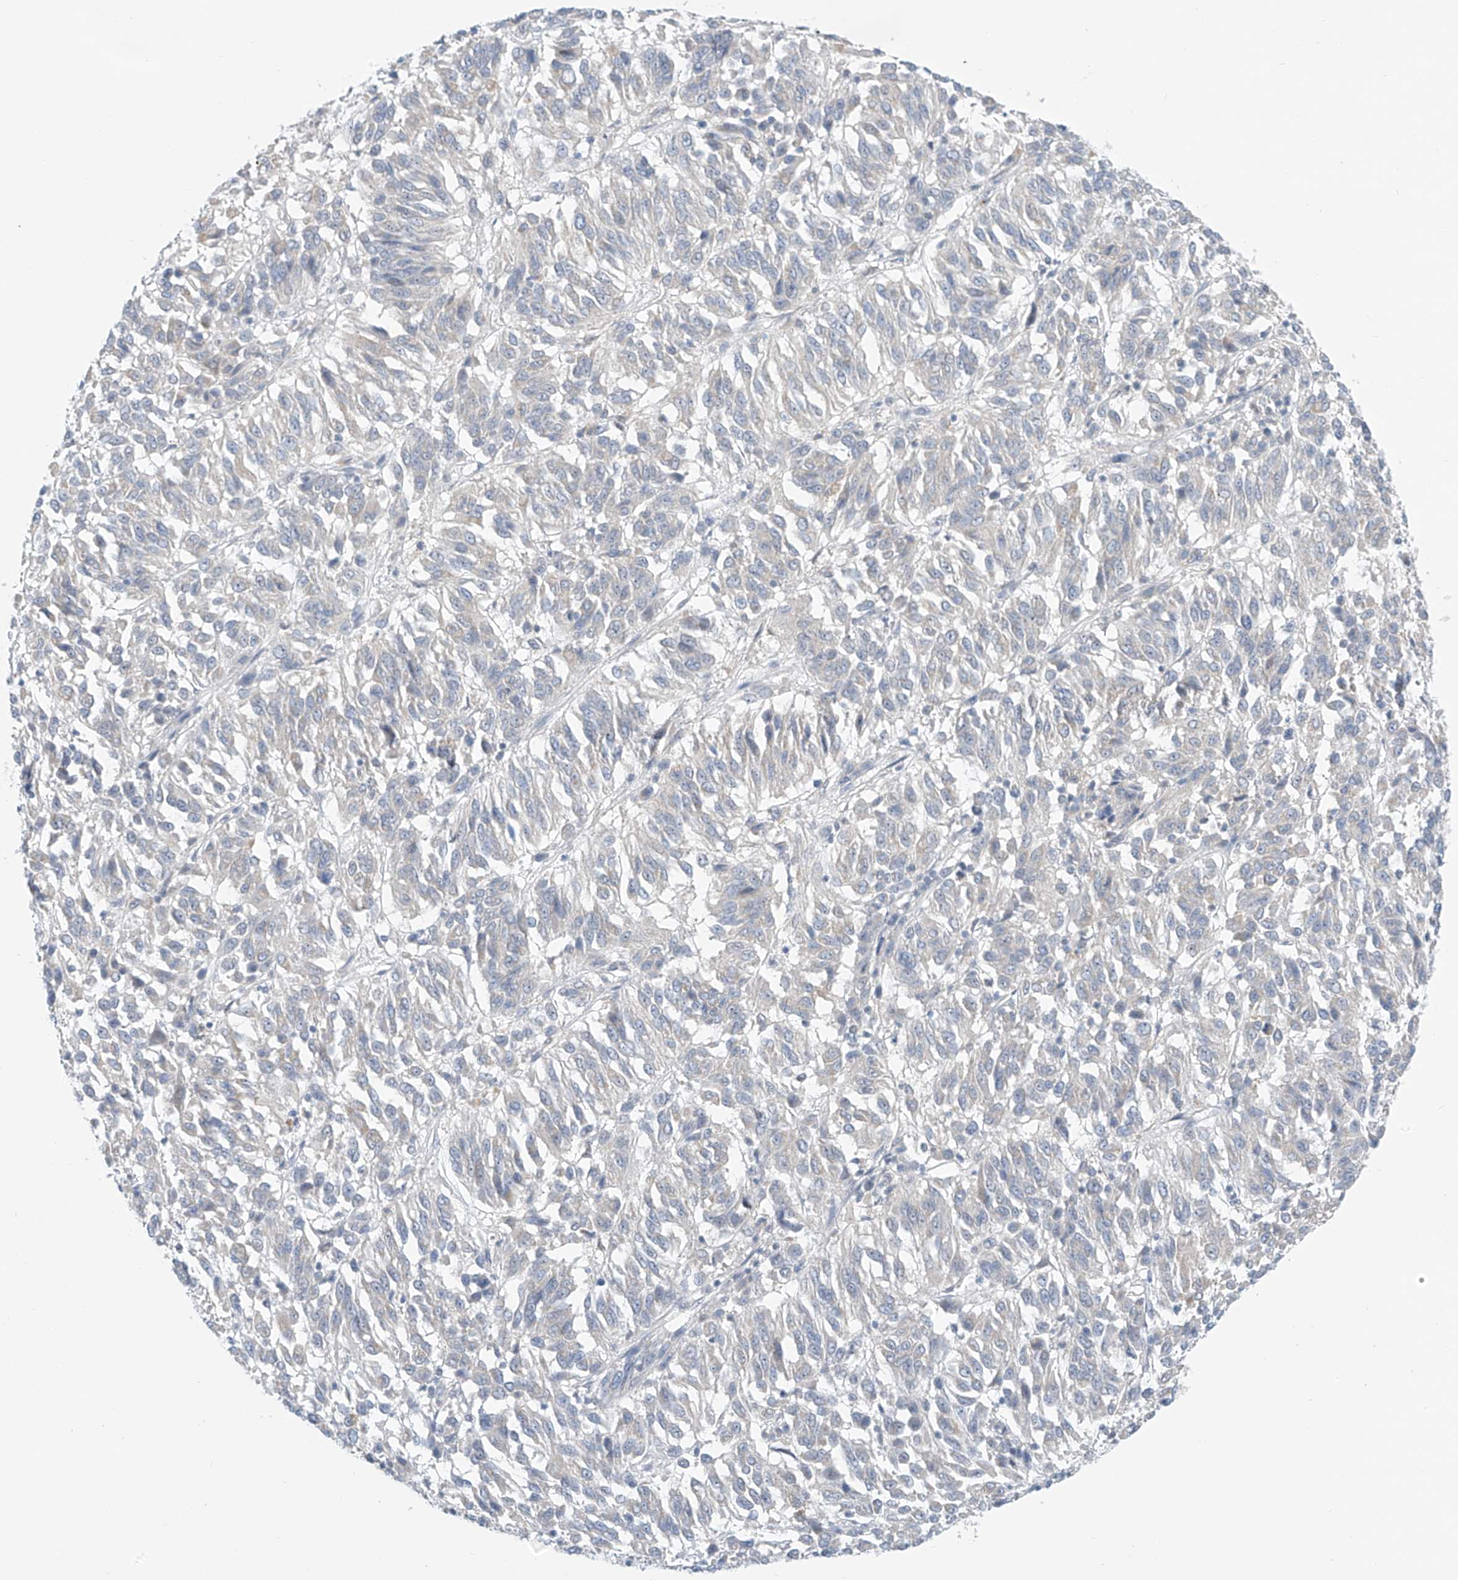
{"staining": {"intensity": "negative", "quantity": "none", "location": "none"}, "tissue": "melanoma", "cell_type": "Tumor cells", "image_type": "cancer", "snomed": [{"axis": "morphology", "description": "Malignant melanoma, Metastatic site"}, {"axis": "topography", "description": "Lung"}], "caption": "DAB (3,3'-diaminobenzidine) immunohistochemical staining of human malignant melanoma (metastatic site) exhibits no significant positivity in tumor cells.", "gene": "APLF", "patient": {"sex": "male", "age": 64}}